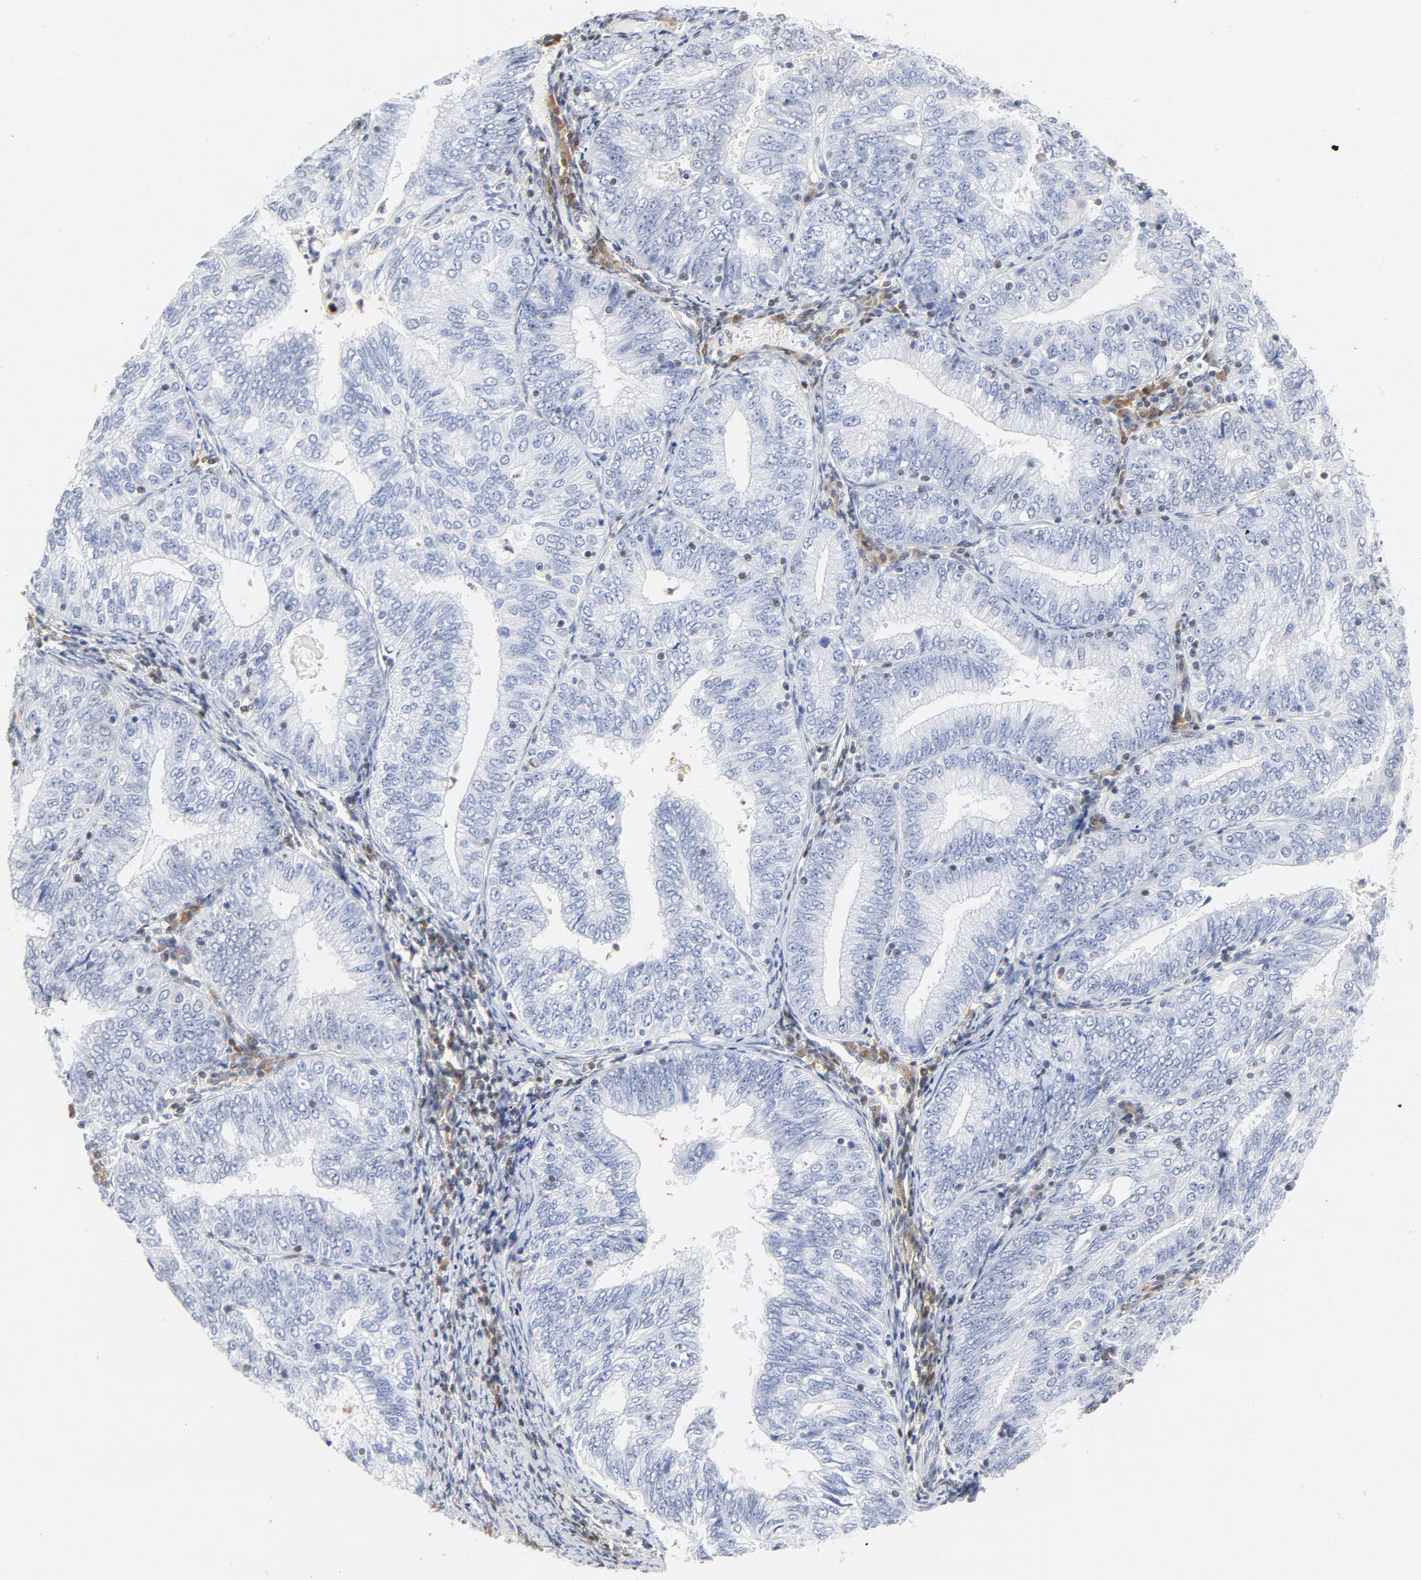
{"staining": {"intensity": "negative", "quantity": "none", "location": "none"}, "tissue": "endometrial cancer", "cell_type": "Tumor cells", "image_type": "cancer", "snomed": [{"axis": "morphology", "description": "Adenocarcinoma, NOS"}, {"axis": "topography", "description": "Endometrium"}], "caption": "IHC of adenocarcinoma (endometrial) reveals no expression in tumor cells. (Stains: DAB immunohistochemistry with hematoxylin counter stain, Microscopy: brightfield microscopy at high magnification).", "gene": "CDKN1B", "patient": {"sex": "female", "age": 69}}